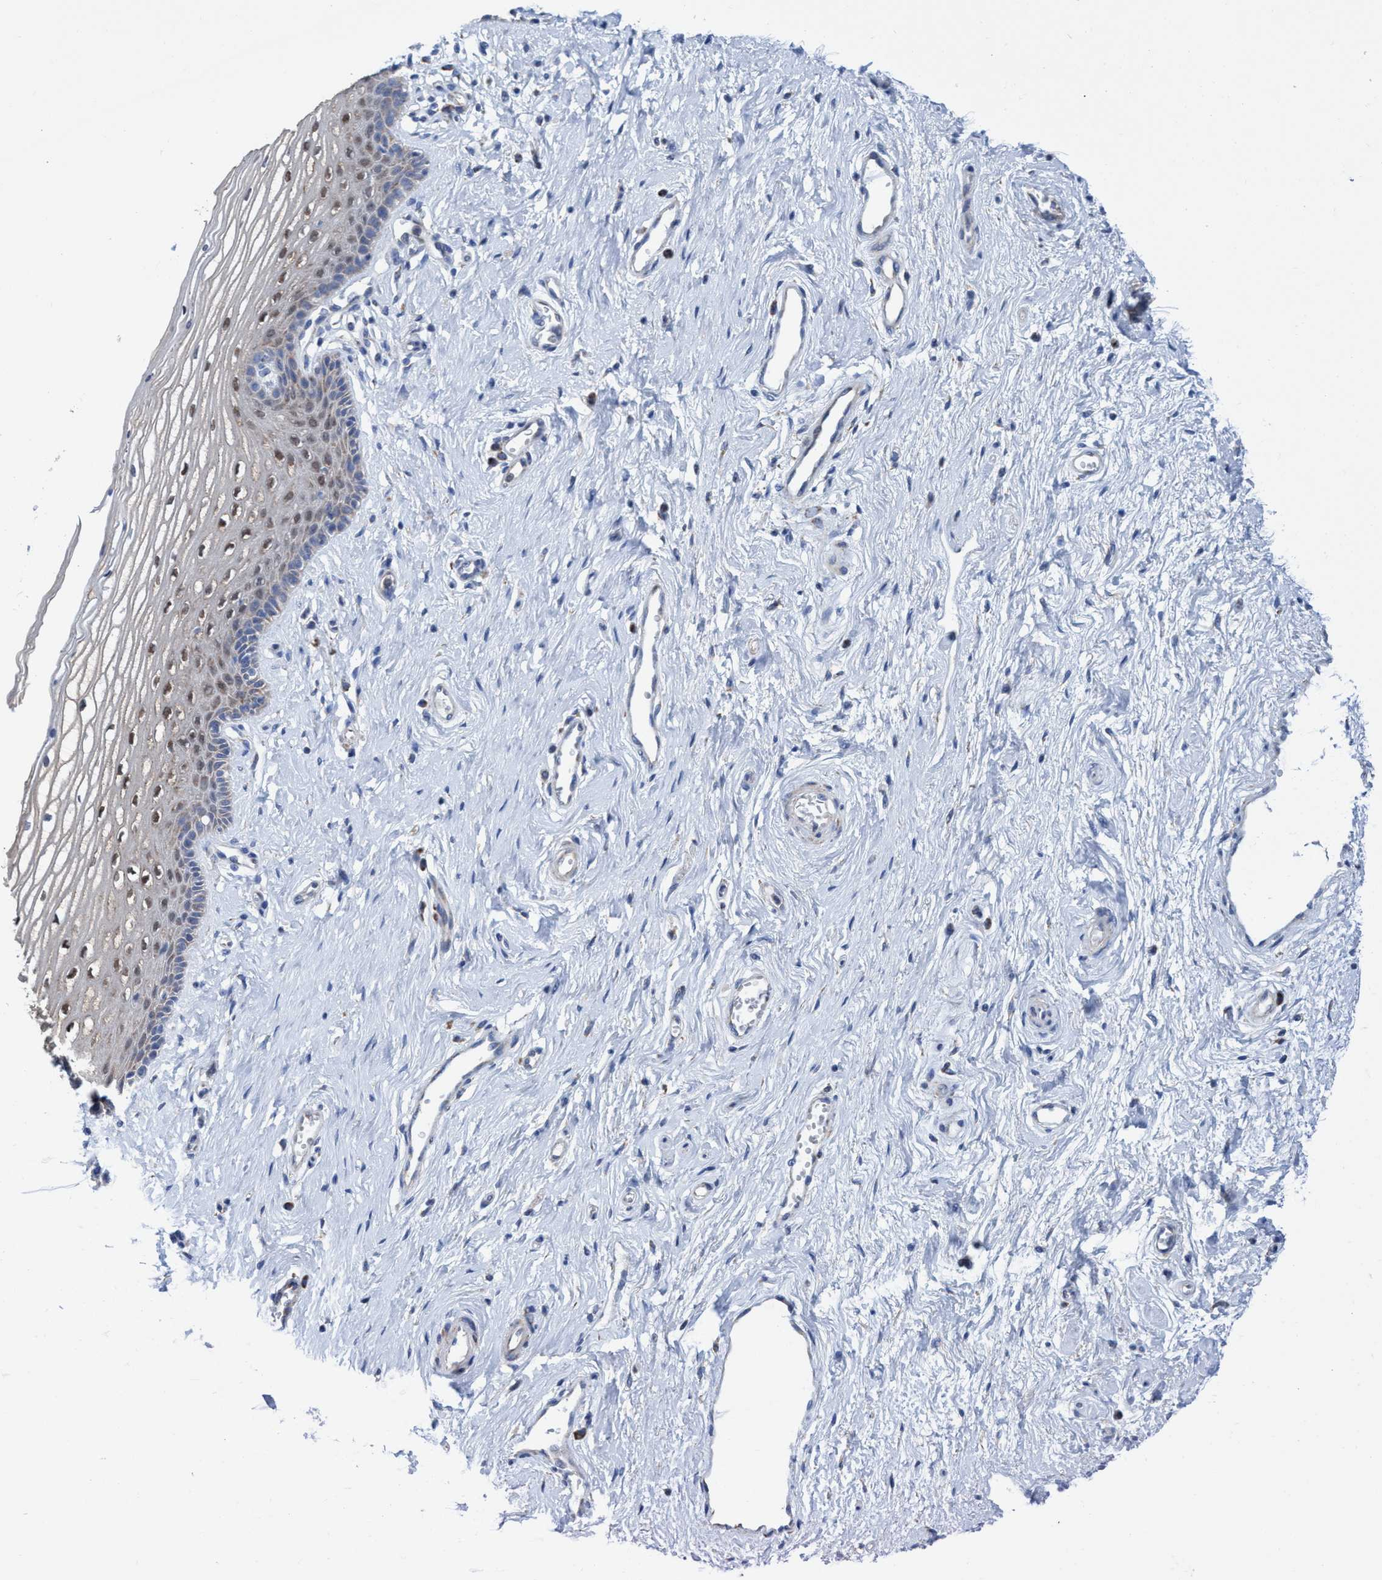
{"staining": {"intensity": "moderate", "quantity": "25%-75%", "location": "nuclear"}, "tissue": "vagina", "cell_type": "Squamous epithelial cells", "image_type": "normal", "snomed": [{"axis": "morphology", "description": "Normal tissue, NOS"}, {"axis": "topography", "description": "Vagina"}], "caption": "Vagina stained with DAB (3,3'-diaminobenzidine) IHC shows medium levels of moderate nuclear staining in approximately 25%-75% of squamous epithelial cells.", "gene": "ZNF750", "patient": {"sex": "female", "age": 46}}